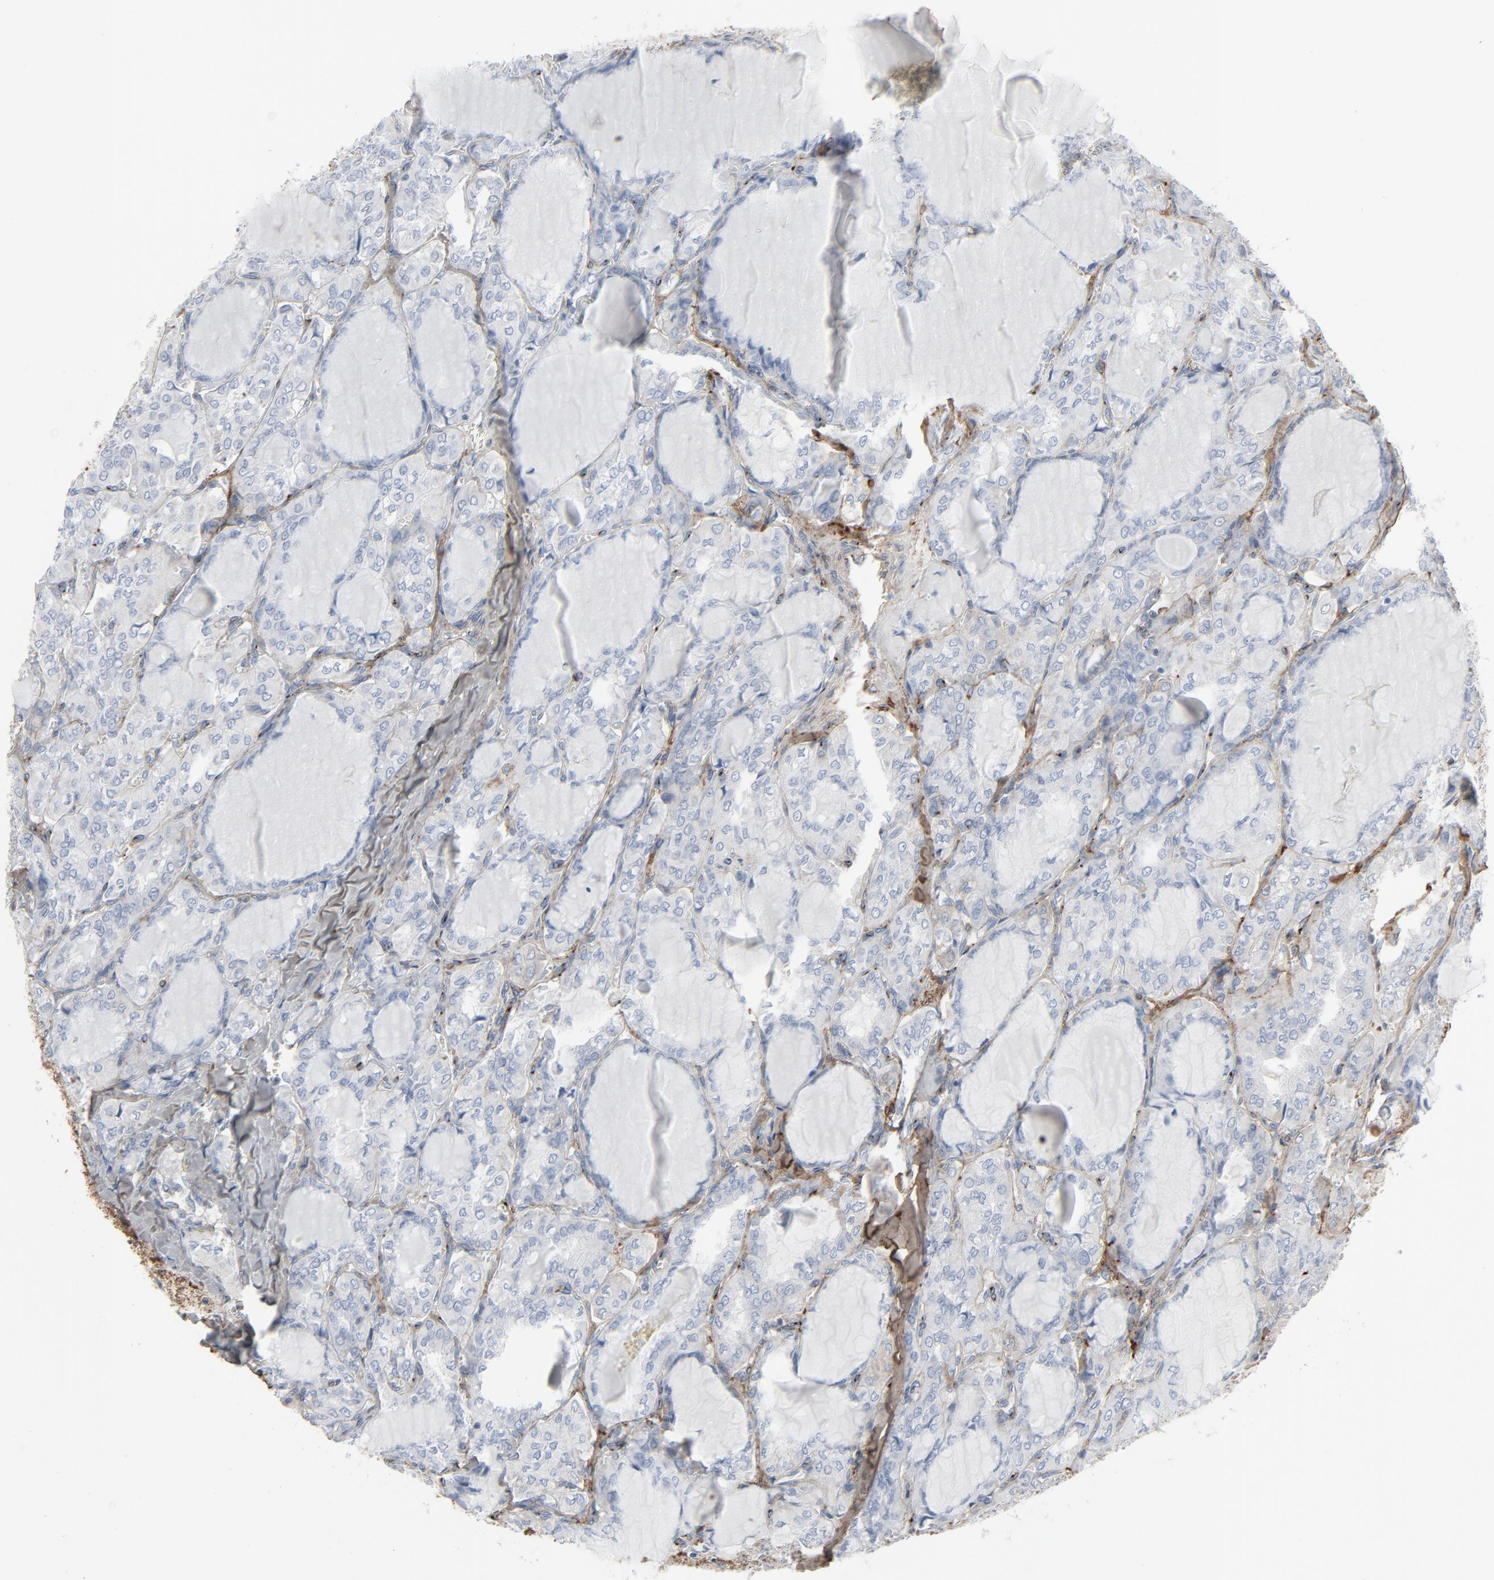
{"staining": {"intensity": "negative", "quantity": "none", "location": "none"}, "tissue": "thyroid cancer", "cell_type": "Tumor cells", "image_type": "cancer", "snomed": [{"axis": "morphology", "description": "Papillary adenocarcinoma, NOS"}, {"axis": "topography", "description": "Thyroid gland"}], "caption": "Immunohistochemical staining of thyroid cancer (papillary adenocarcinoma) displays no significant expression in tumor cells.", "gene": "BGN", "patient": {"sex": "male", "age": 20}}